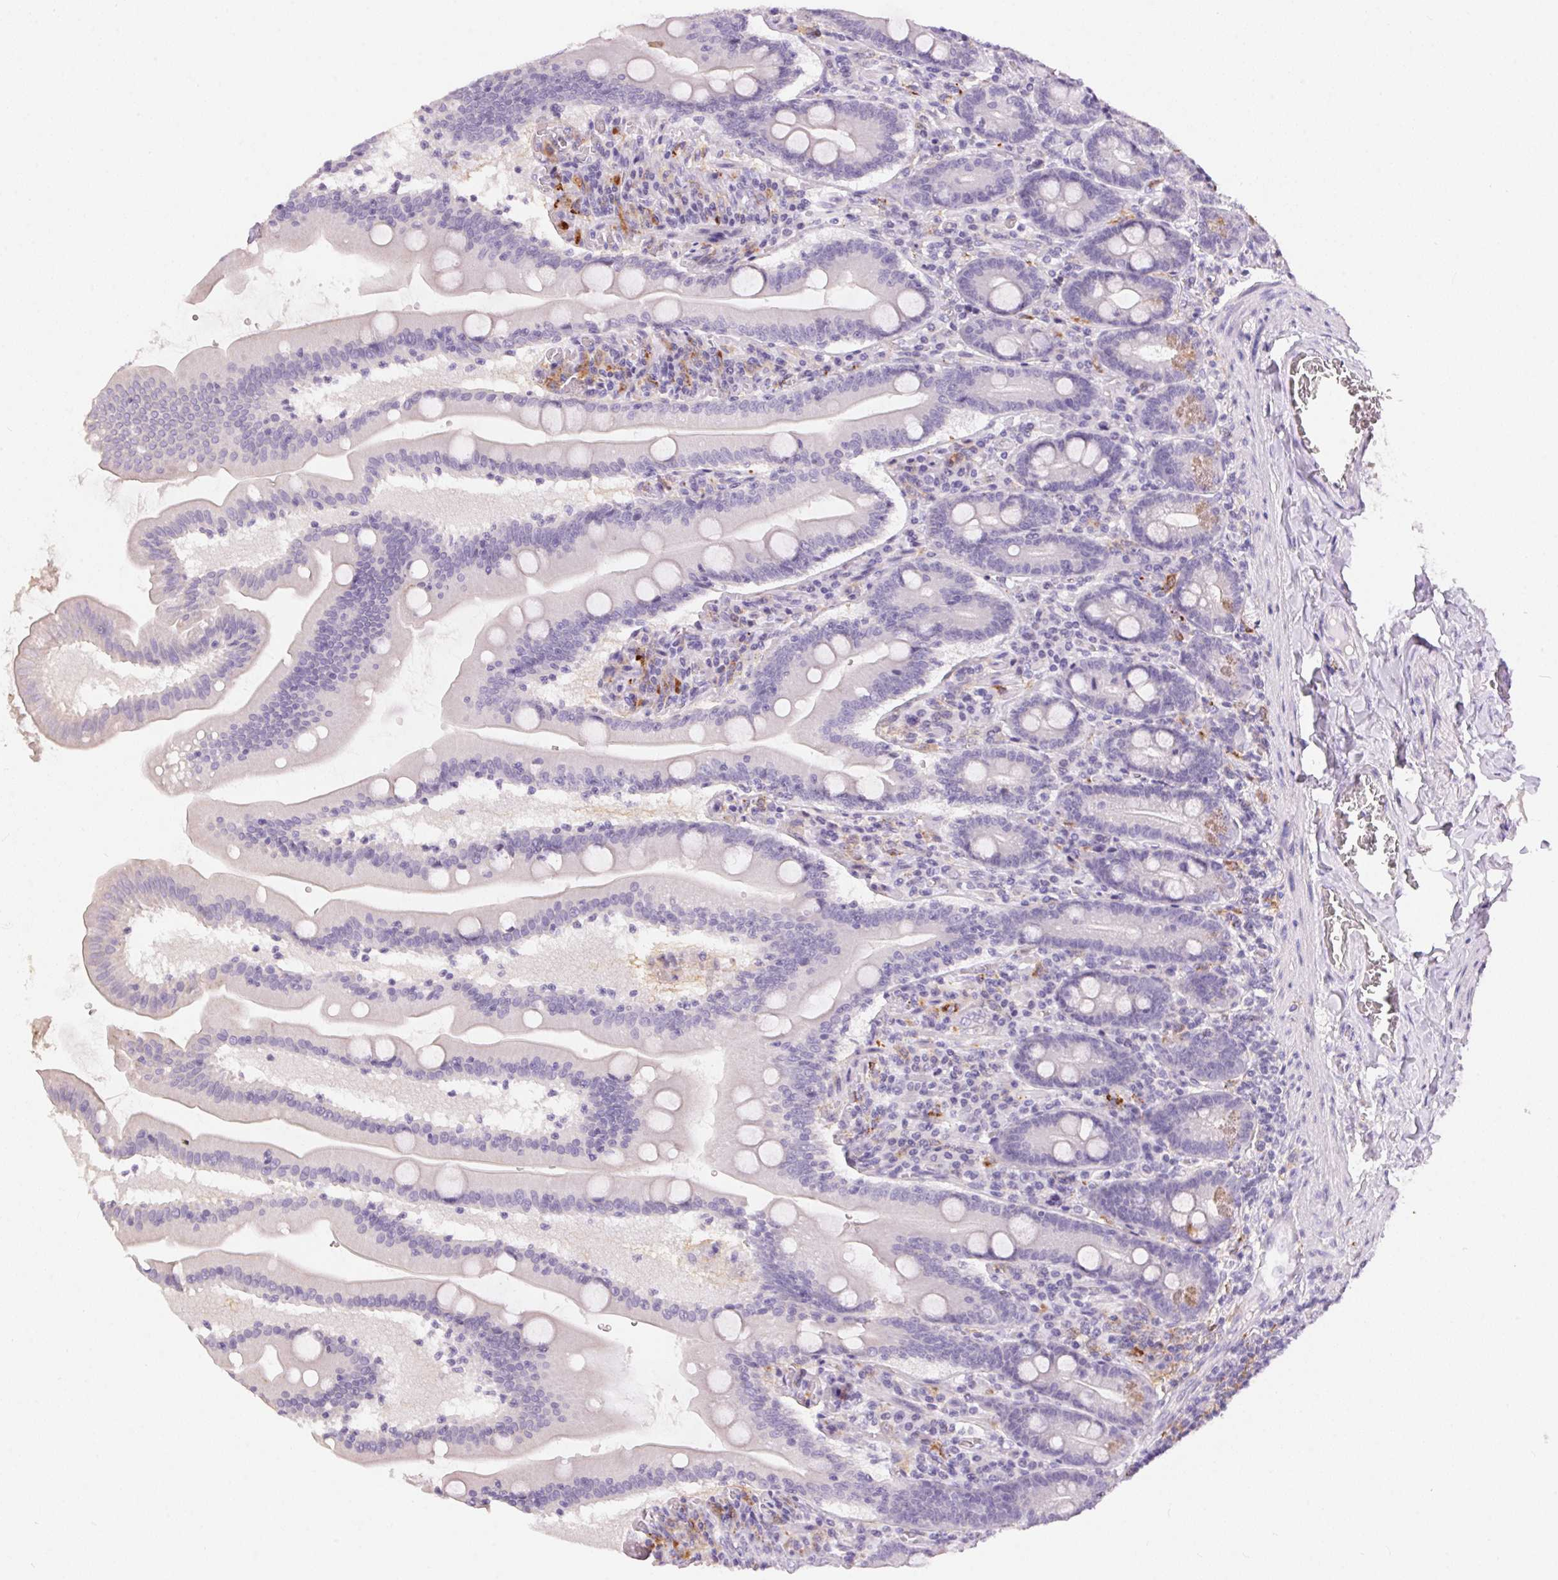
{"staining": {"intensity": "weak", "quantity": "<25%", "location": "cytoplasmic/membranous"}, "tissue": "small intestine", "cell_type": "Glandular cells", "image_type": "normal", "snomed": [{"axis": "morphology", "description": "Normal tissue, NOS"}, {"axis": "topography", "description": "Small intestine"}], "caption": "High power microscopy histopathology image of an immunohistochemistry (IHC) image of unremarkable small intestine, revealing no significant expression in glandular cells.", "gene": "PNLIPRP3", "patient": {"sex": "male", "age": 37}}